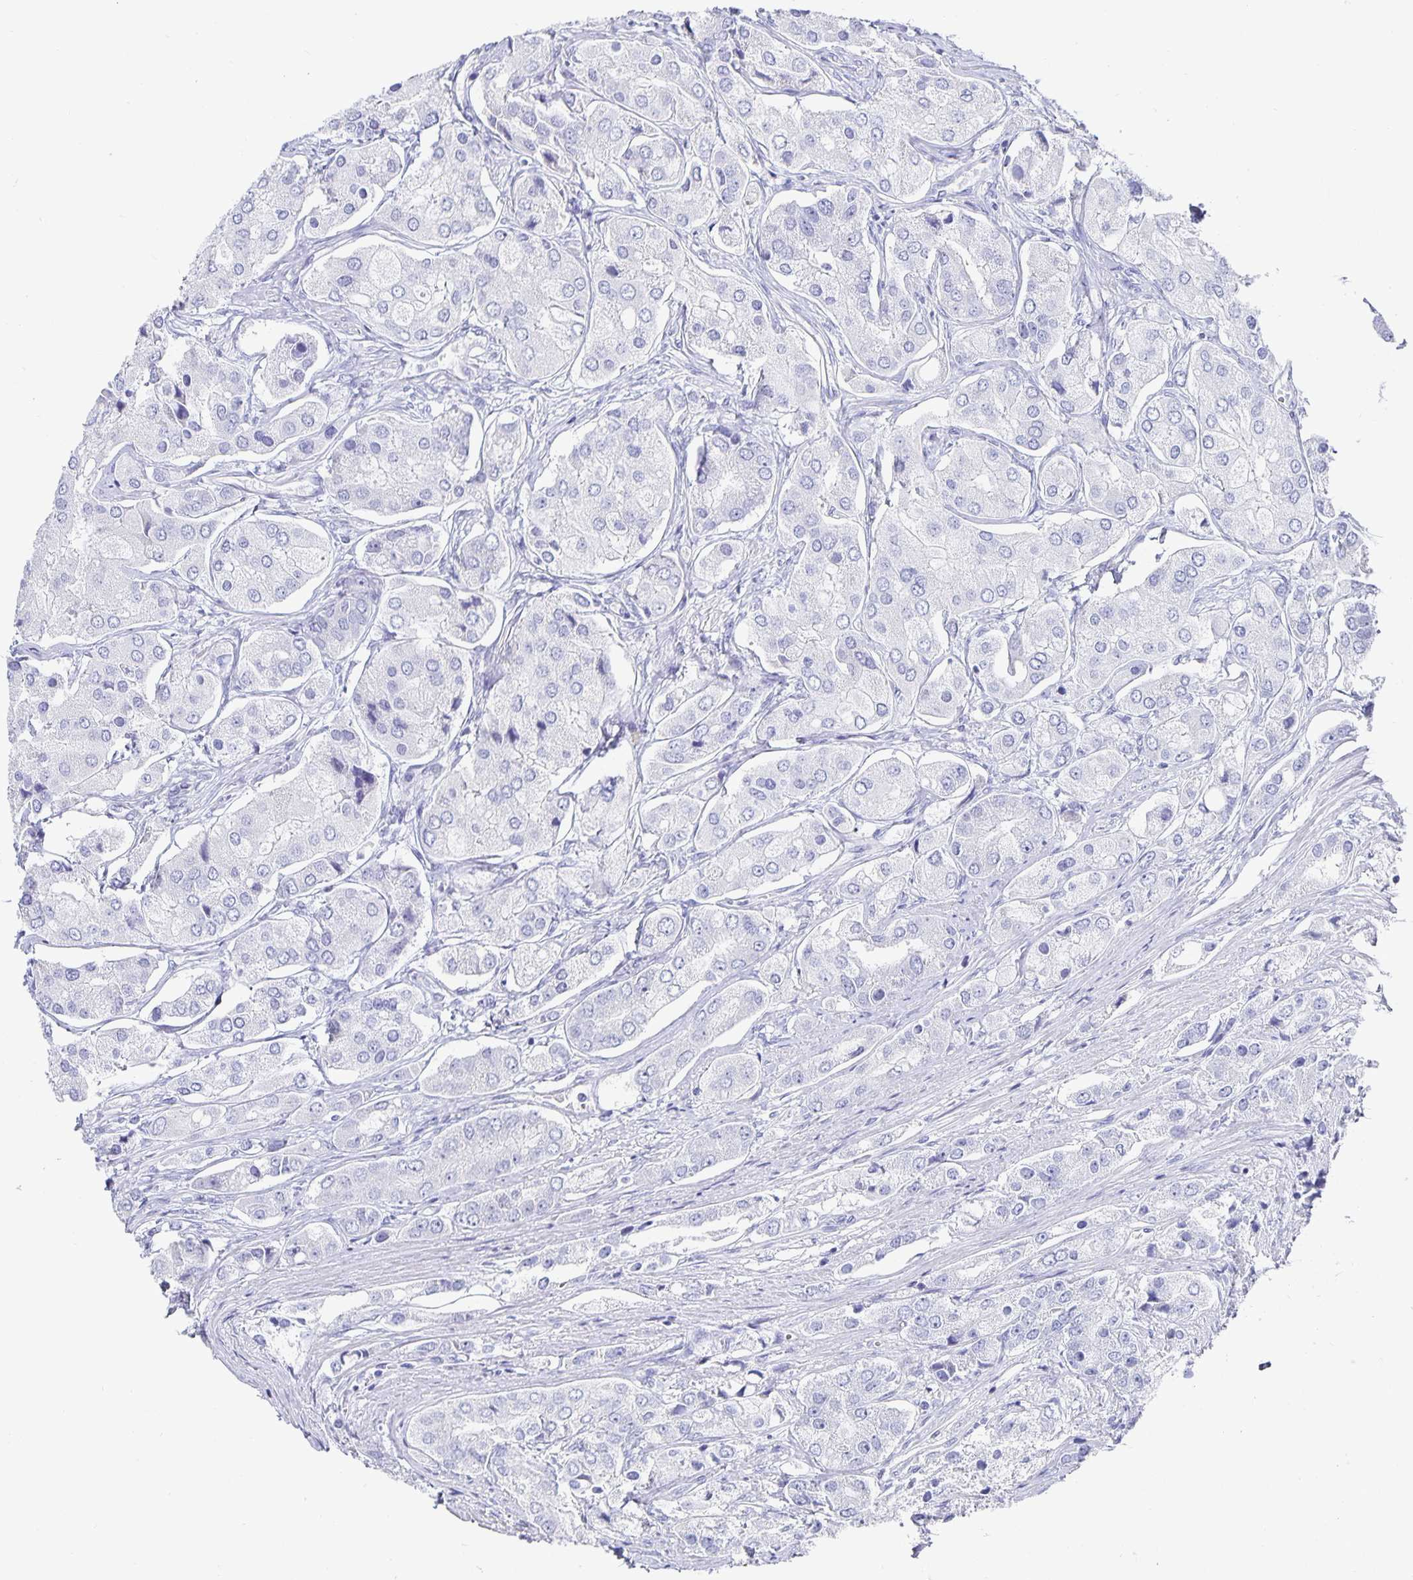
{"staining": {"intensity": "negative", "quantity": "none", "location": "none"}, "tissue": "prostate cancer", "cell_type": "Tumor cells", "image_type": "cancer", "snomed": [{"axis": "morphology", "description": "Adenocarcinoma, Low grade"}, {"axis": "topography", "description": "Prostate"}], "caption": "IHC image of neoplastic tissue: prostate cancer (low-grade adenocarcinoma) stained with DAB displays no significant protein expression in tumor cells. The staining is performed using DAB (3,3'-diaminobenzidine) brown chromogen with nuclei counter-stained in using hematoxylin.", "gene": "CHGA", "patient": {"sex": "male", "age": 69}}